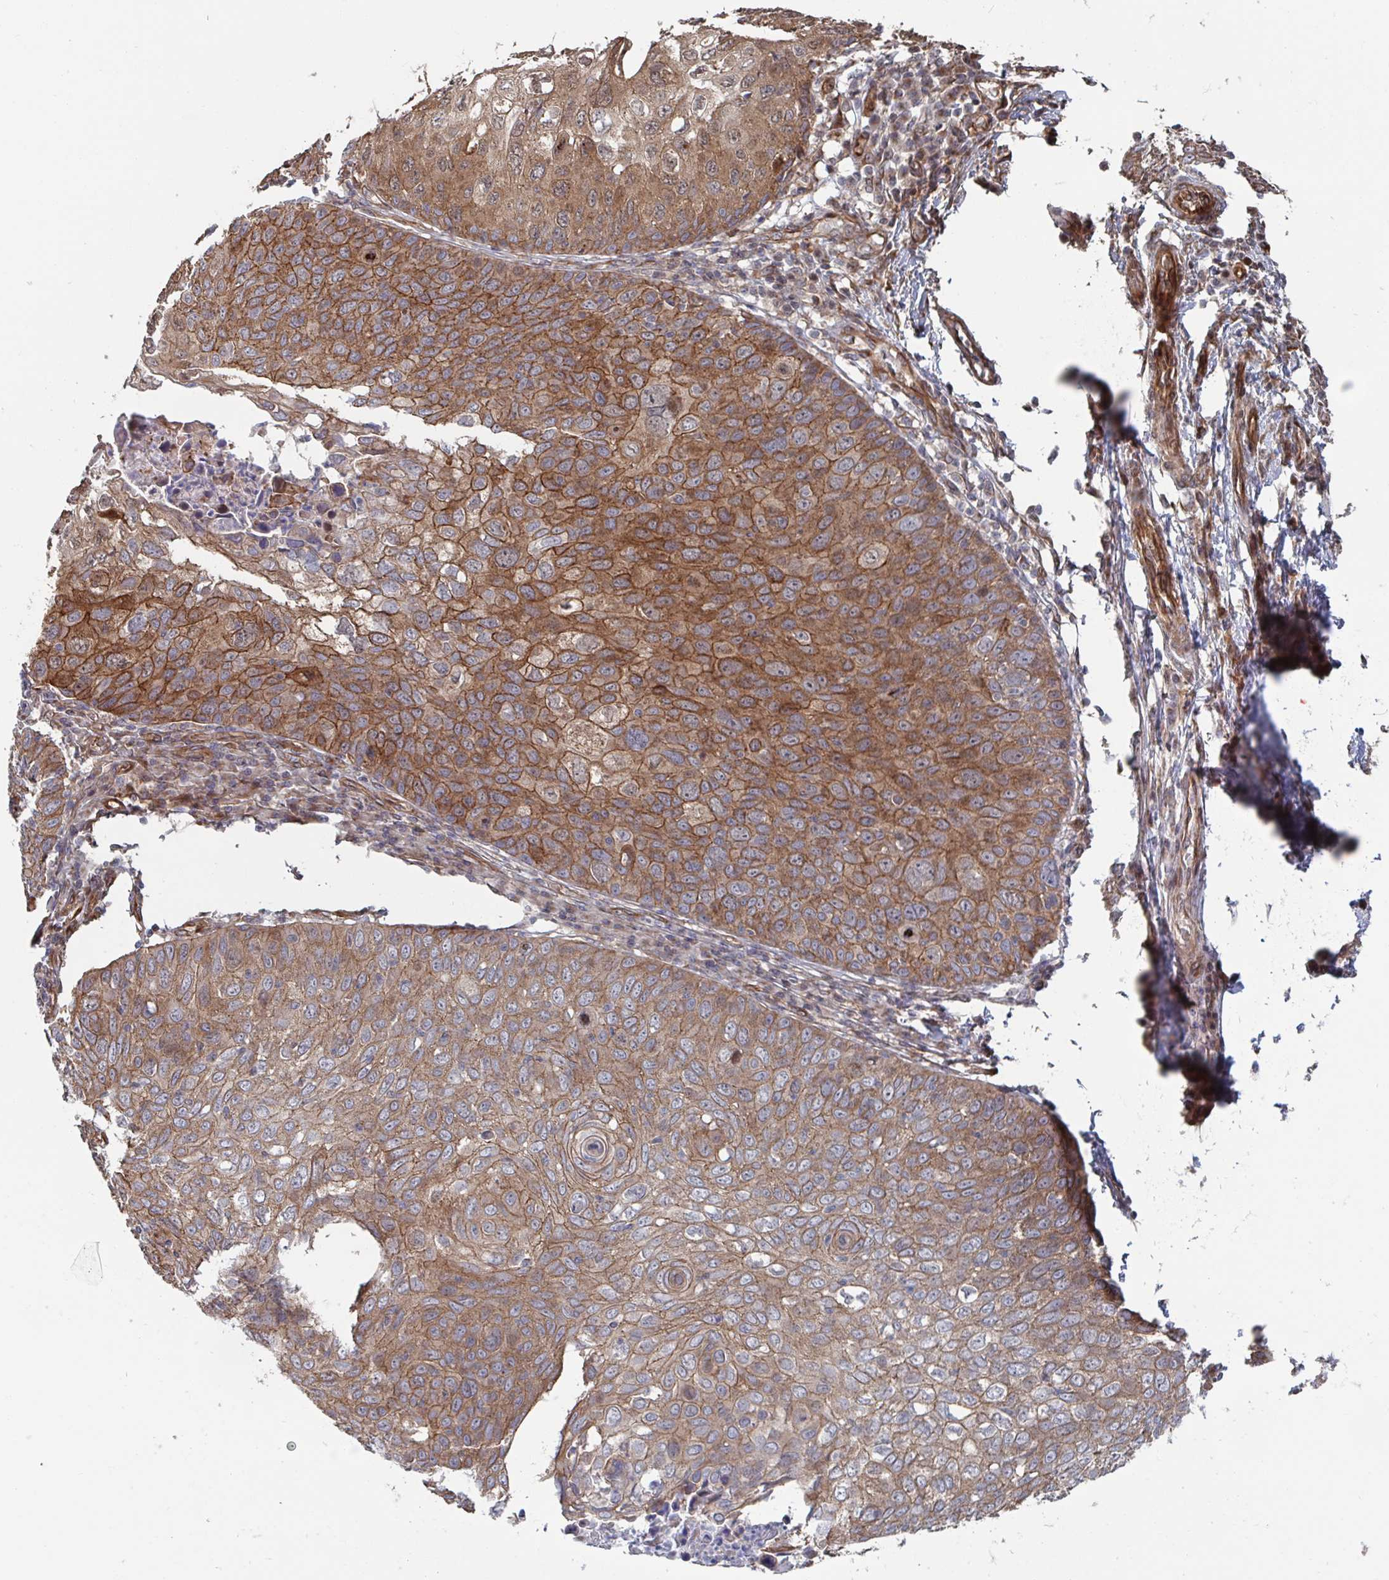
{"staining": {"intensity": "moderate", "quantity": ">75%", "location": "cytoplasmic/membranous"}, "tissue": "skin cancer", "cell_type": "Tumor cells", "image_type": "cancer", "snomed": [{"axis": "morphology", "description": "Squamous cell carcinoma, NOS"}, {"axis": "topography", "description": "Skin"}], "caption": "Human skin cancer (squamous cell carcinoma) stained for a protein (brown) demonstrates moderate cytoplasmic/membranous positive expression in about >75% of tumor cells.", "gene": "DVL3", "patient": {"sex": "male", "age": 87}}